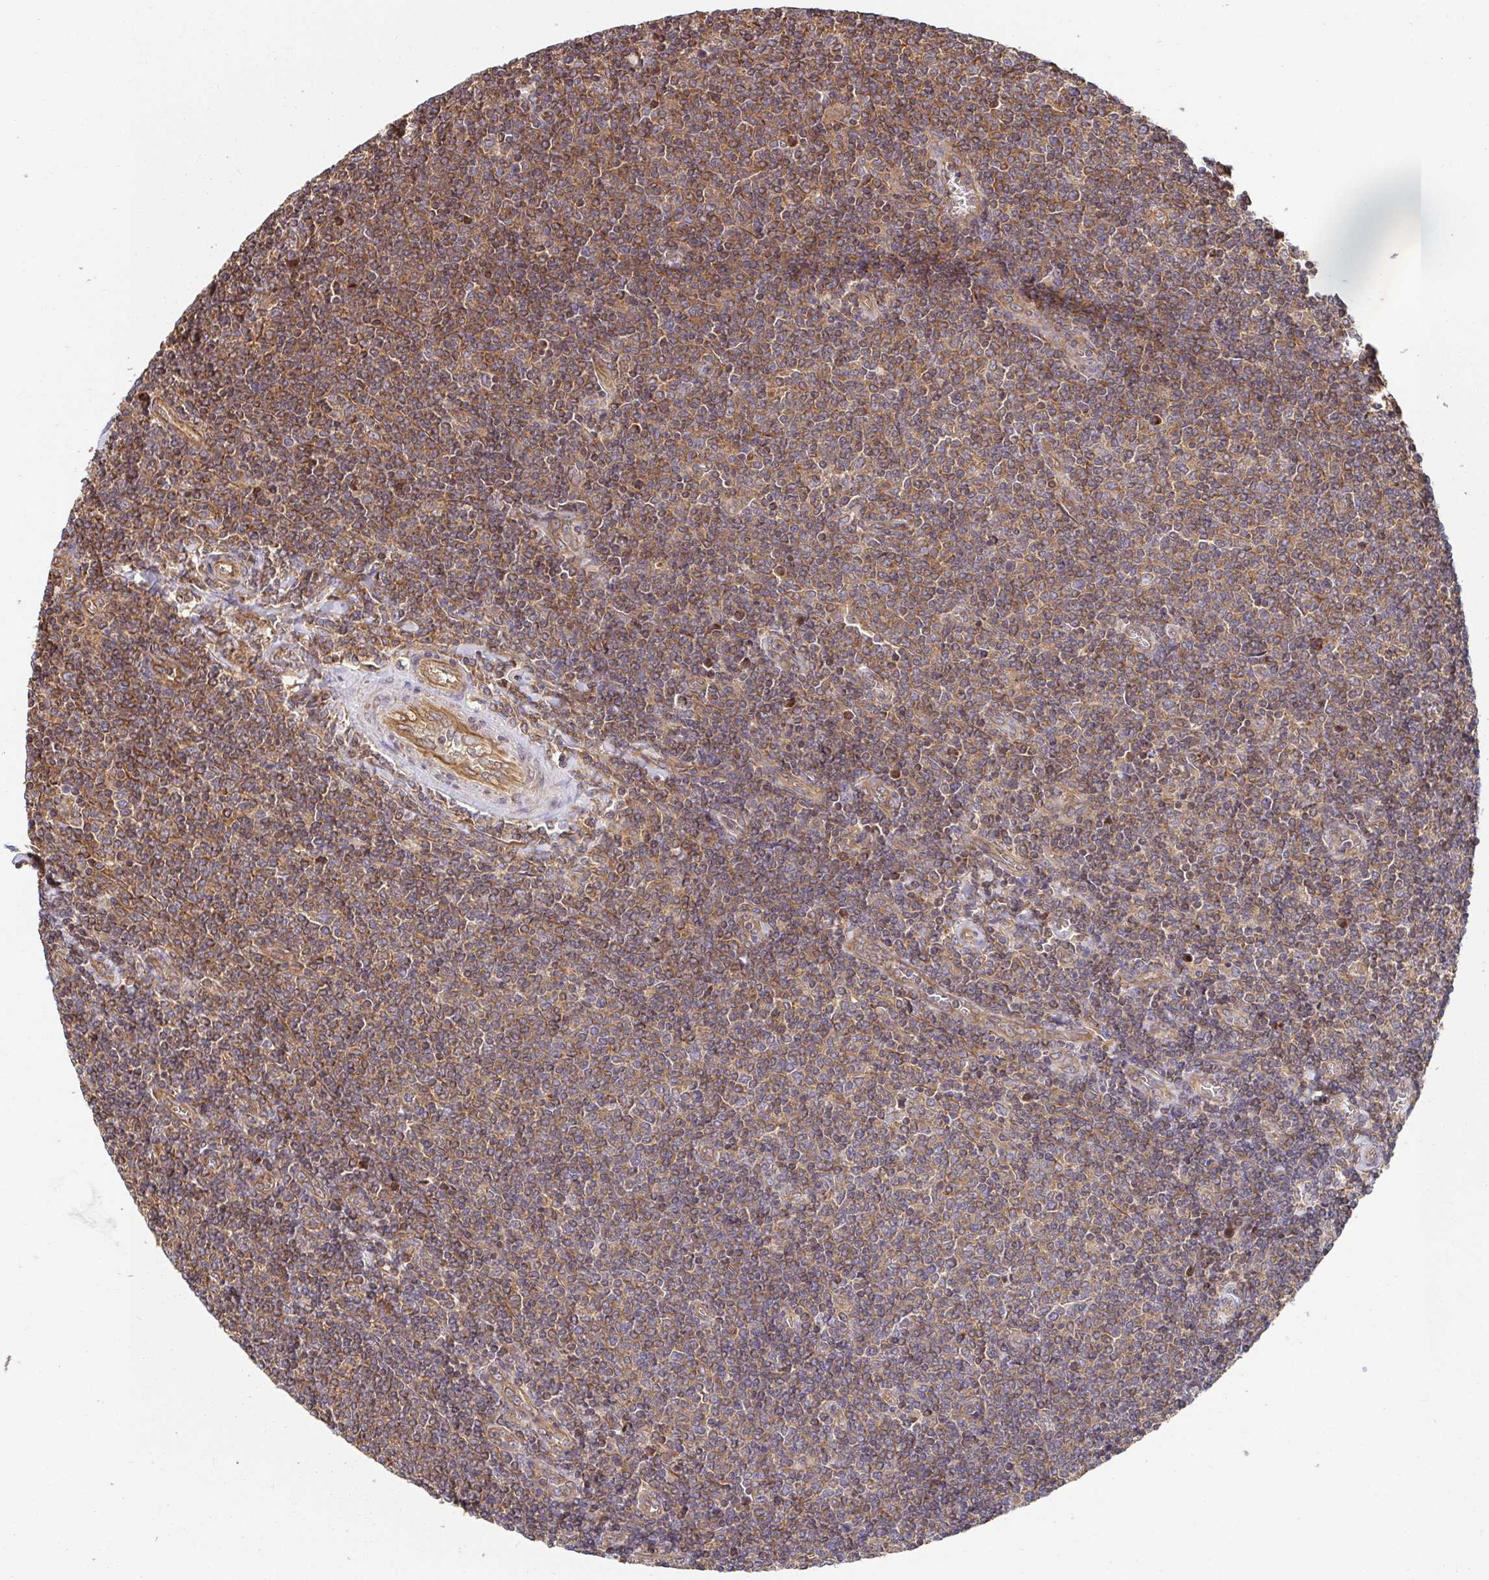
{"staining": {"intensity": "moderate", "quantity": ">75%", "location": "cytoplasmic/membranous"}, "tissue": "lymphoma", "cell_type": "Tumor cells", "image_type": "cancer", "snomed": [{"axis": "morphology", "description": "Malignant lymphoma, non-Hodgkin's type, Low grade"}, {"axis": "topography", "description": "Lymph node"}], "caption": "DAB (3,3'-diaminobenzidine) immunohistochemical staining of malignant lymphoma, non-Hodgkin's type (low-grade) displays moderate cytoplasmic/membranous protein staining in approximately >75% of tumor cells. The protein of interest is stained brown, and the nuclei are stained in blue (DAB (3,3'-diaminobenzidine) IHC with brightfield microscopy, high magnification).", "gene": "APBB1", "patient": {"sex": "male", "age": 52}}